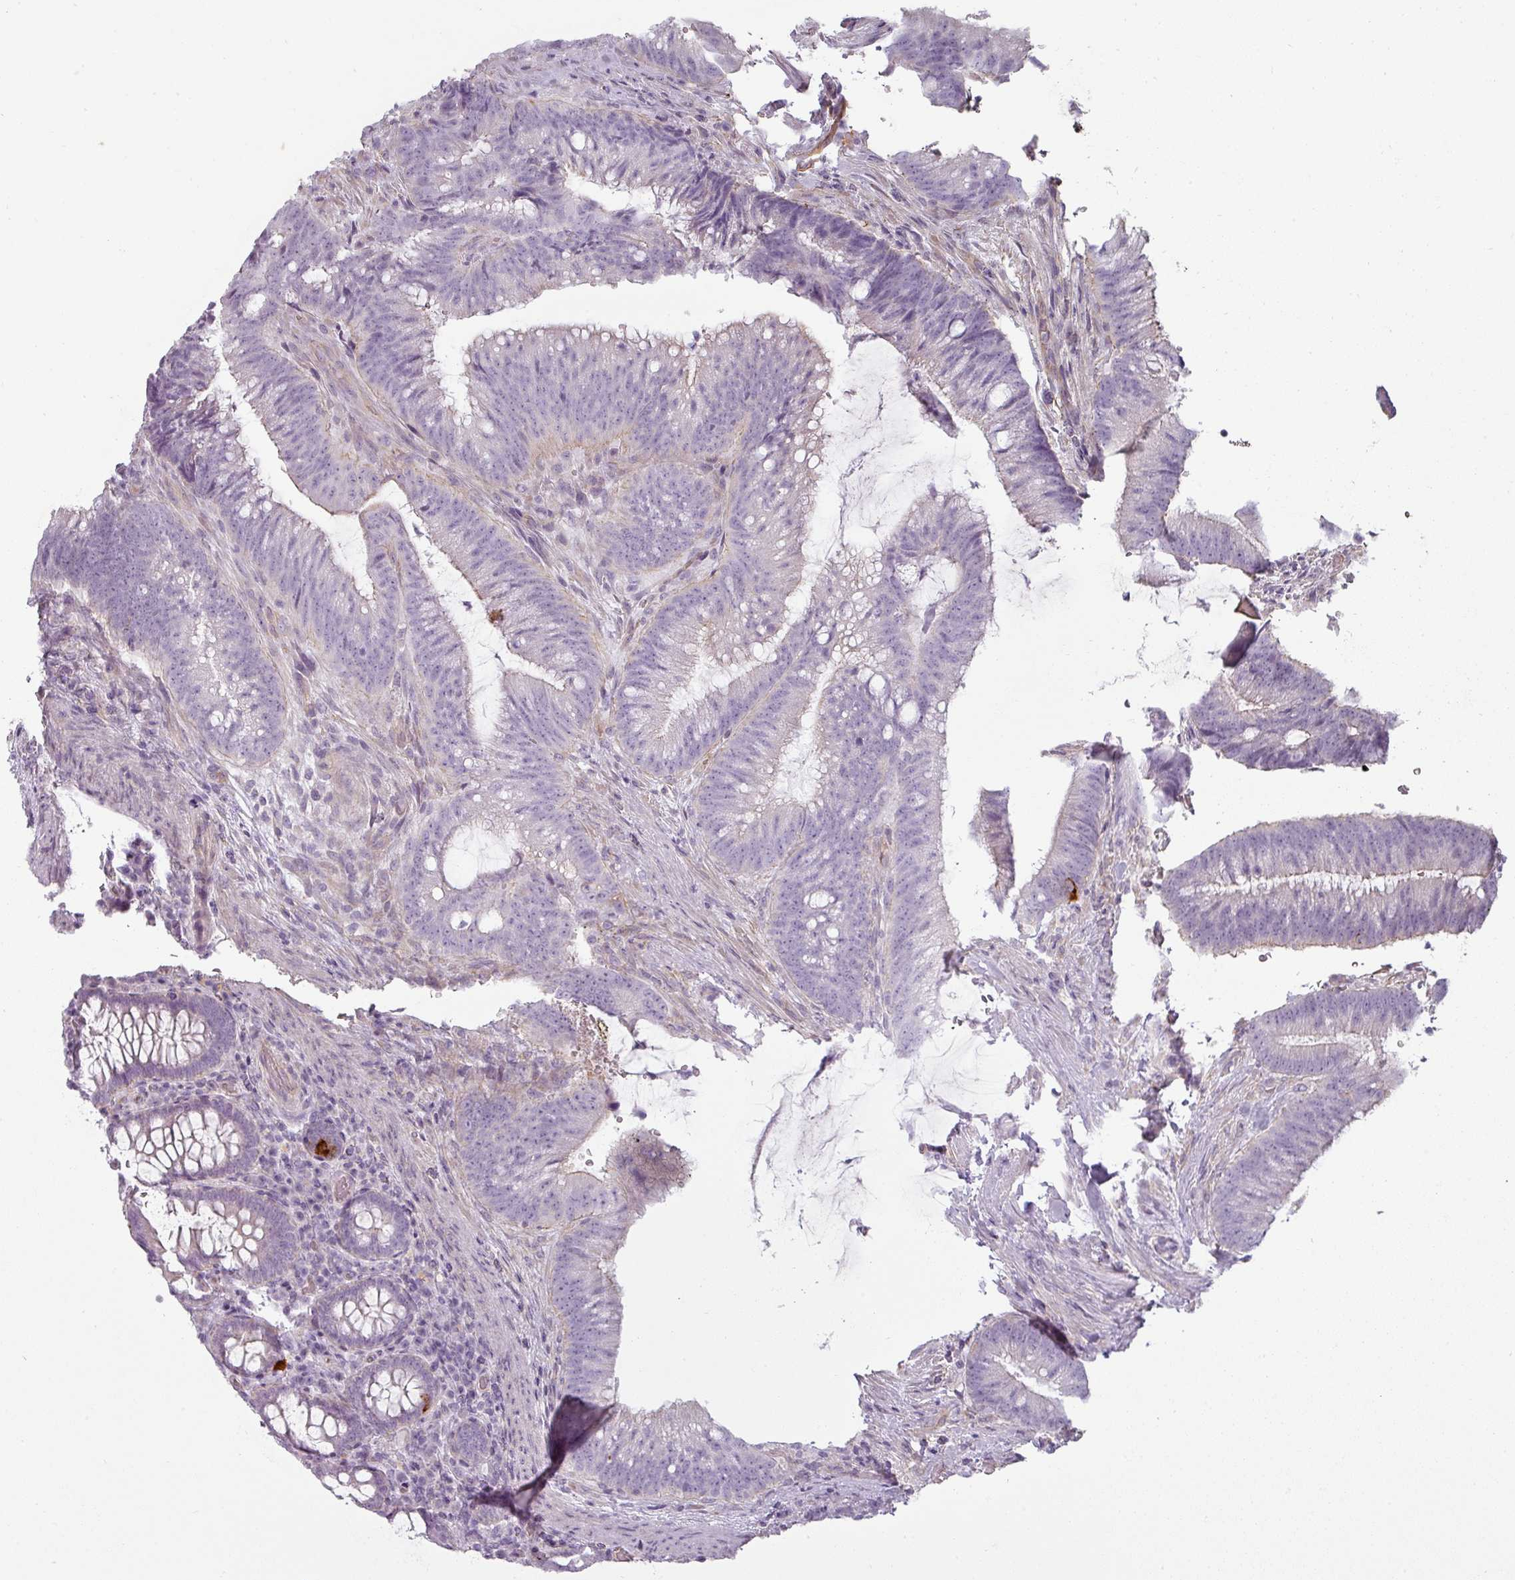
{"staining": {"intensity": "weak", "quantity": "<25%", "location": "cytoplasmic/membranous"}, "tissue": "colorectal cancer", "cell_type": "Tumor cells", "image_type": "cancer", "snomed": [{"axis": "morphology", "description": "Adenocarcinoma, NOS"}, {"axis": "topography", "description": "Colon"}], "caption": "Photomicrograph shows no protein positivity in tumor cells of colorectal cancer (adenocarcinoma) tissue.", "gene": "ASB1", "patient": {"sex": "female", "age": 43}}